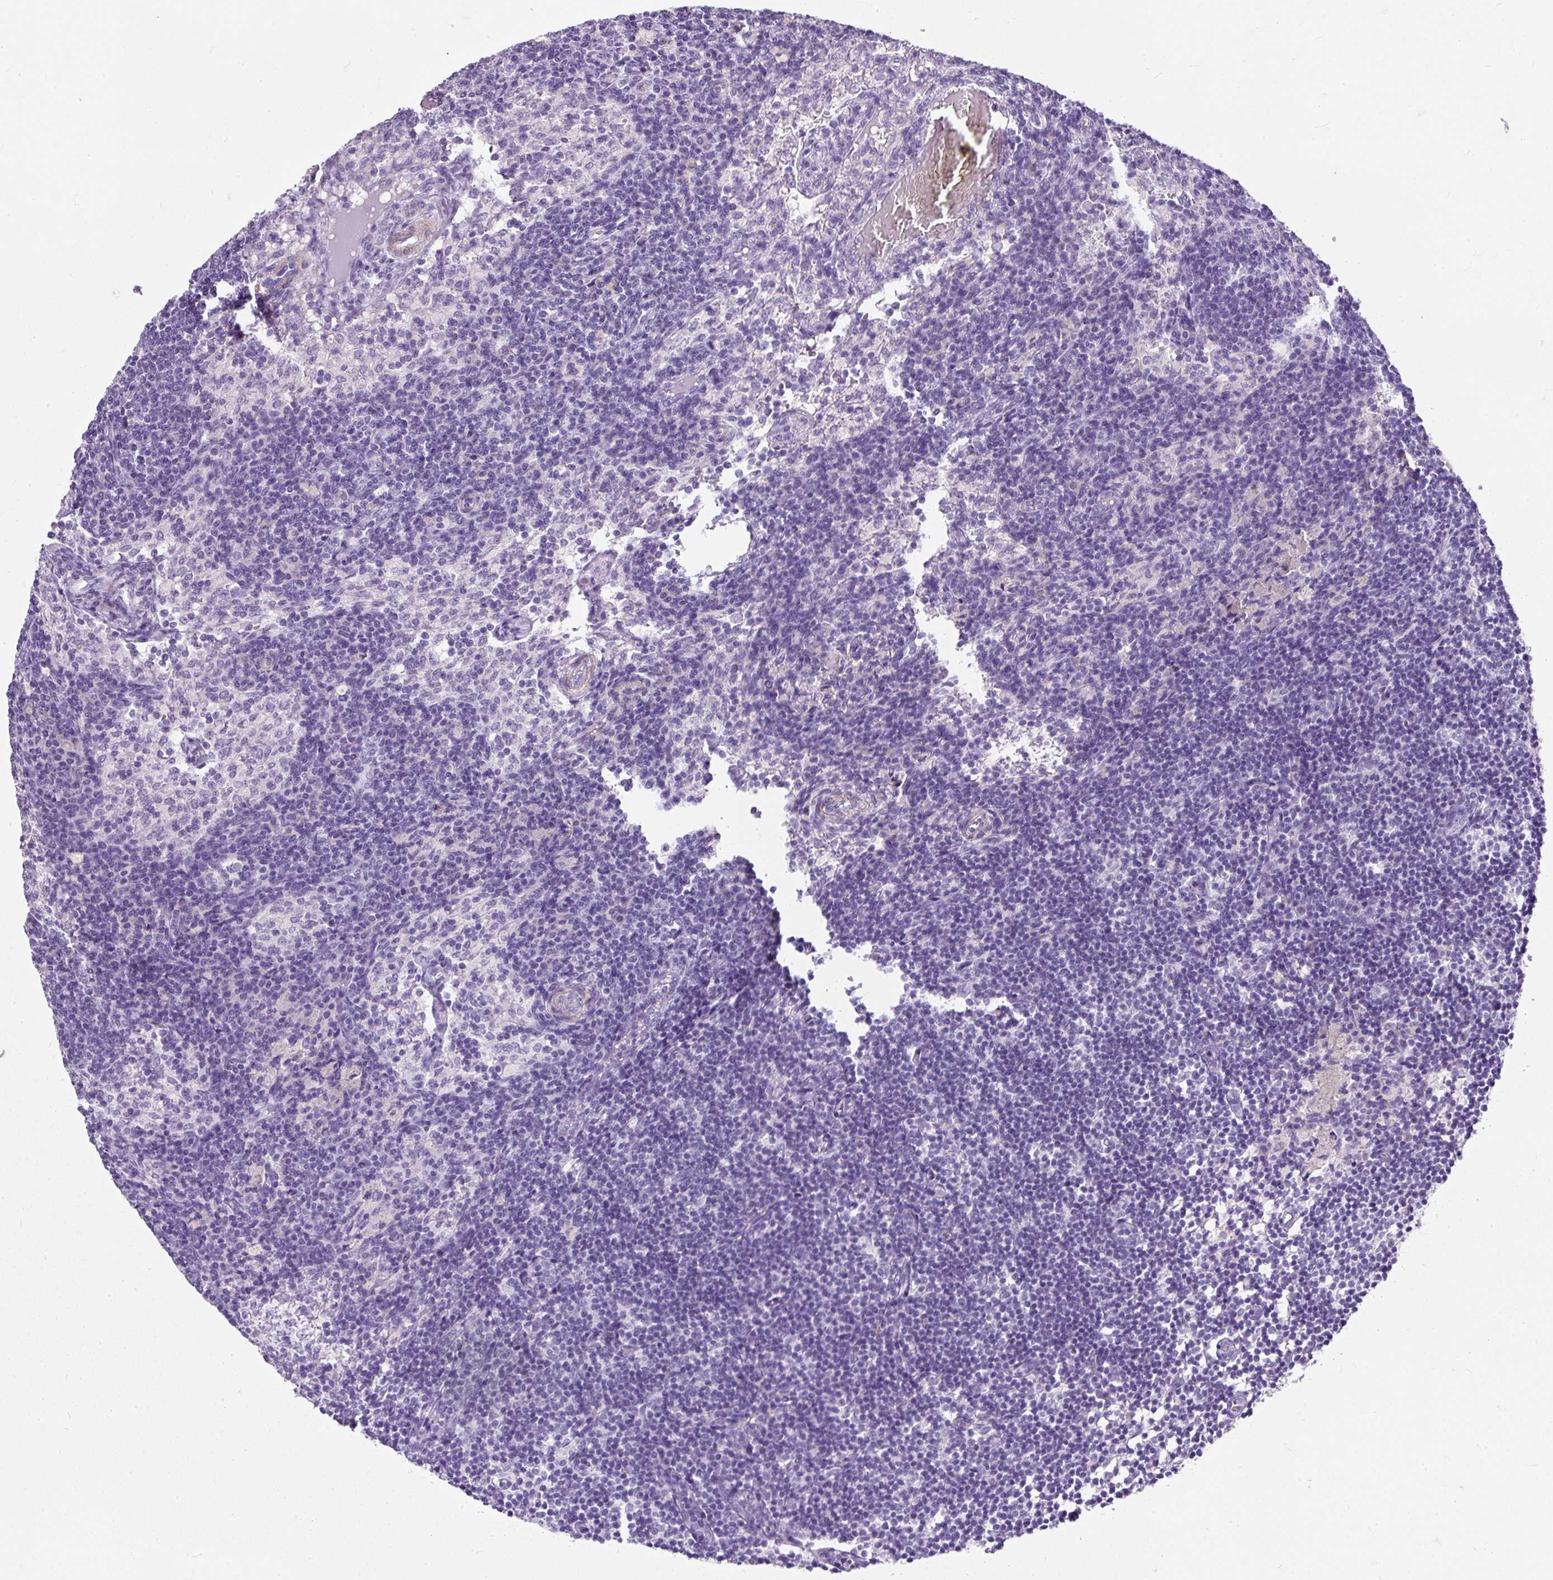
{"staining": {"intensity": "strong", "quantity": "<25%", "location": "cytoplasmic/membranous"}, "tissue": "lymph node", "cell_type": "Germinal center cells", "image_type": "normal", "snomed": [{"axis": "morphology", "description": "Normal tissue, NOS"}, {"axis": "topography", "description": "Lymph node"}], "caption": "About <25% of germinal center cells in normal human lymph node reveal strong cytoplasmic/membranous protein staining as visualized by brown immunohistochemical staining.", "gene": "SUSD5", "patient": {"sex": "male", "age": 49}}